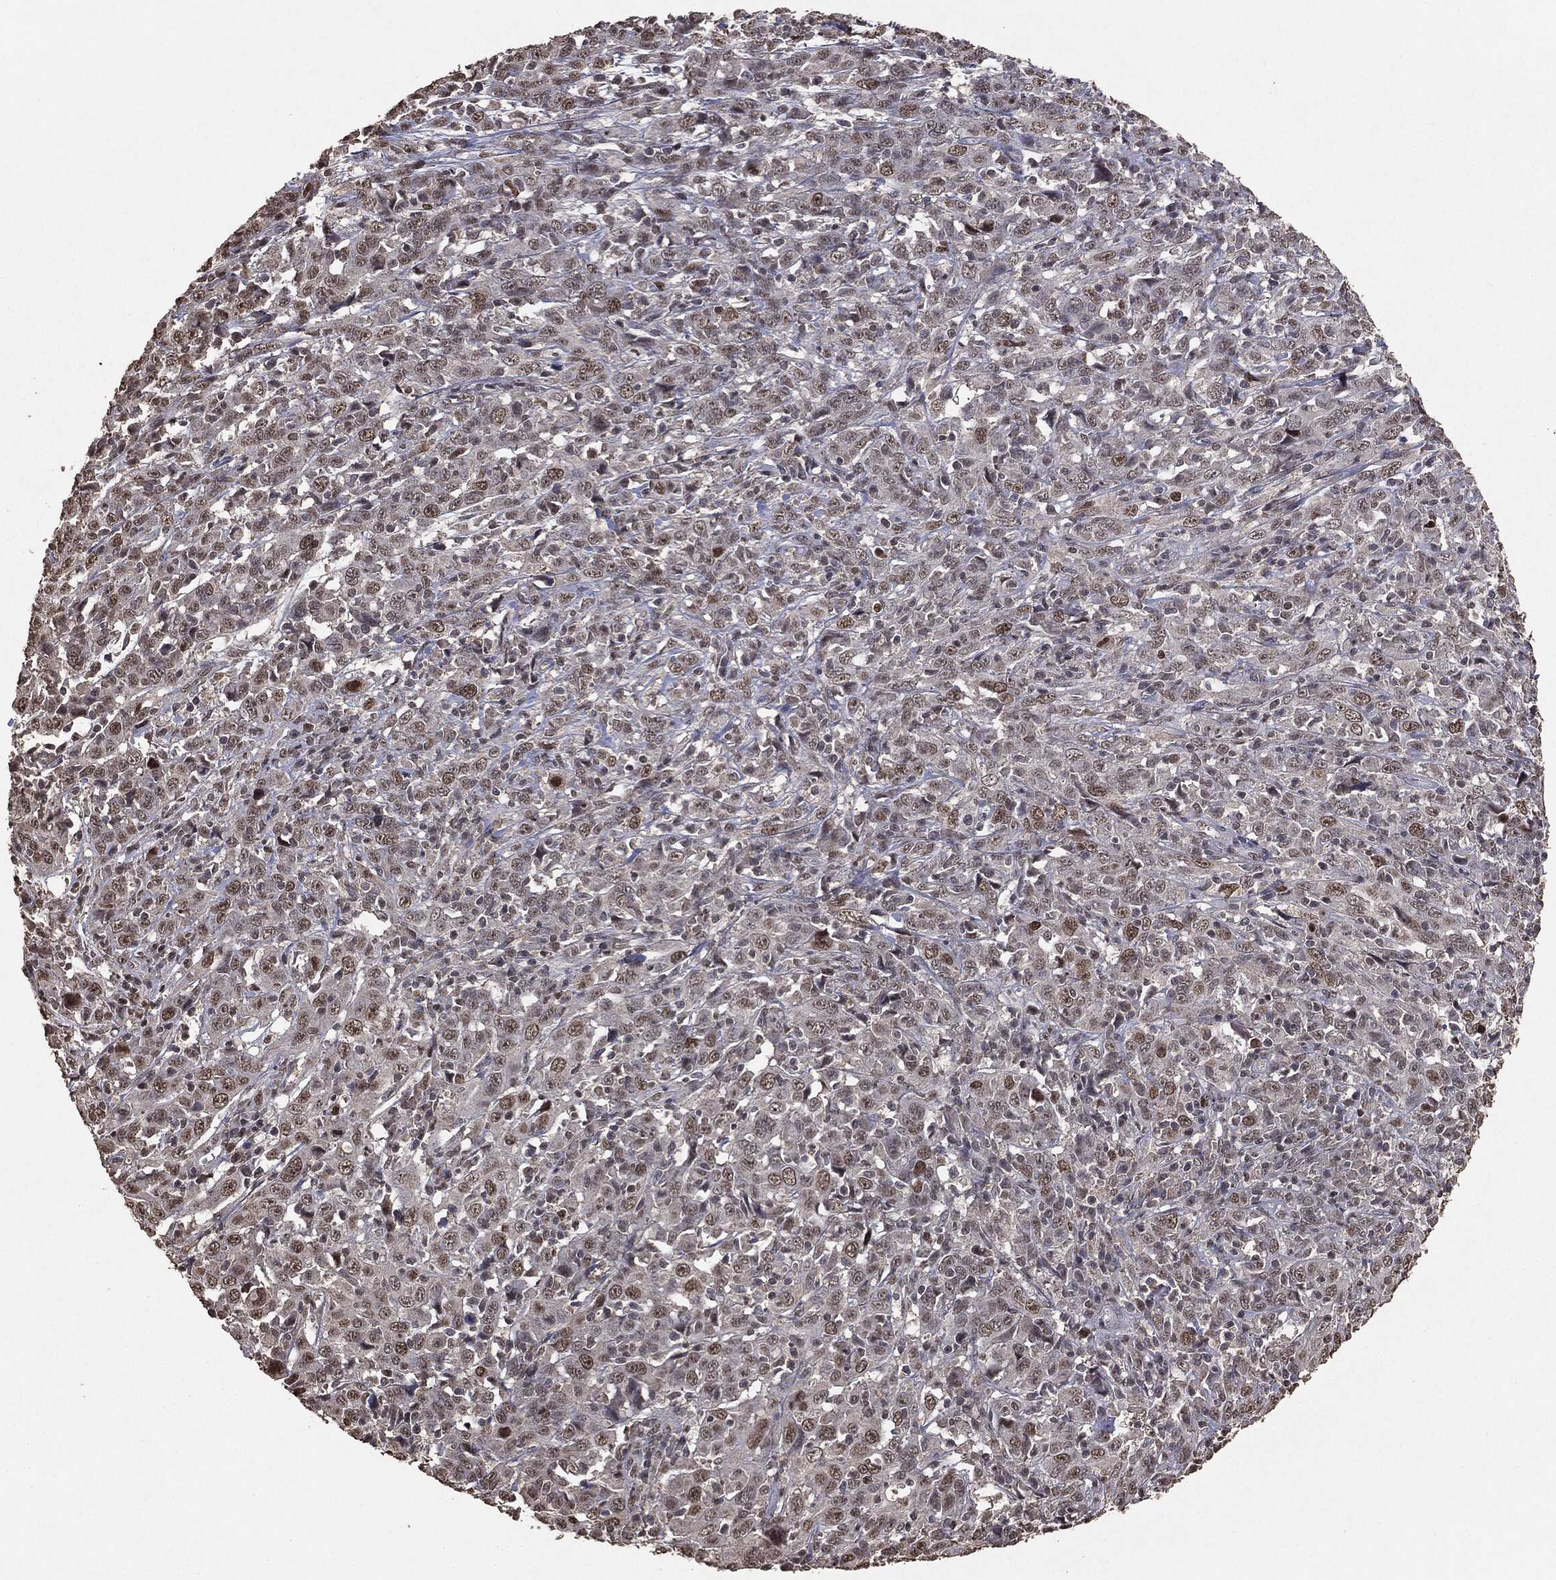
{"staining": {"intensity": "weak", "quantity": "<25%", "location": "nuclear"}, "tissue": "cervical cancer", "cell_type": "Tumor cells", "image_type": "cancer", "snomed": [{"axis": "morphology", "description": "Squamous cell carcinoma, NOS"}, {"axis": "topography", "description": "Cervix"}], "caption": "Tumor cells are negative for protein expression in human cervical cancer (squamous cell carcinoma).", "gene": "RAD18", "patient": {"sex": "female", "age": 46}}